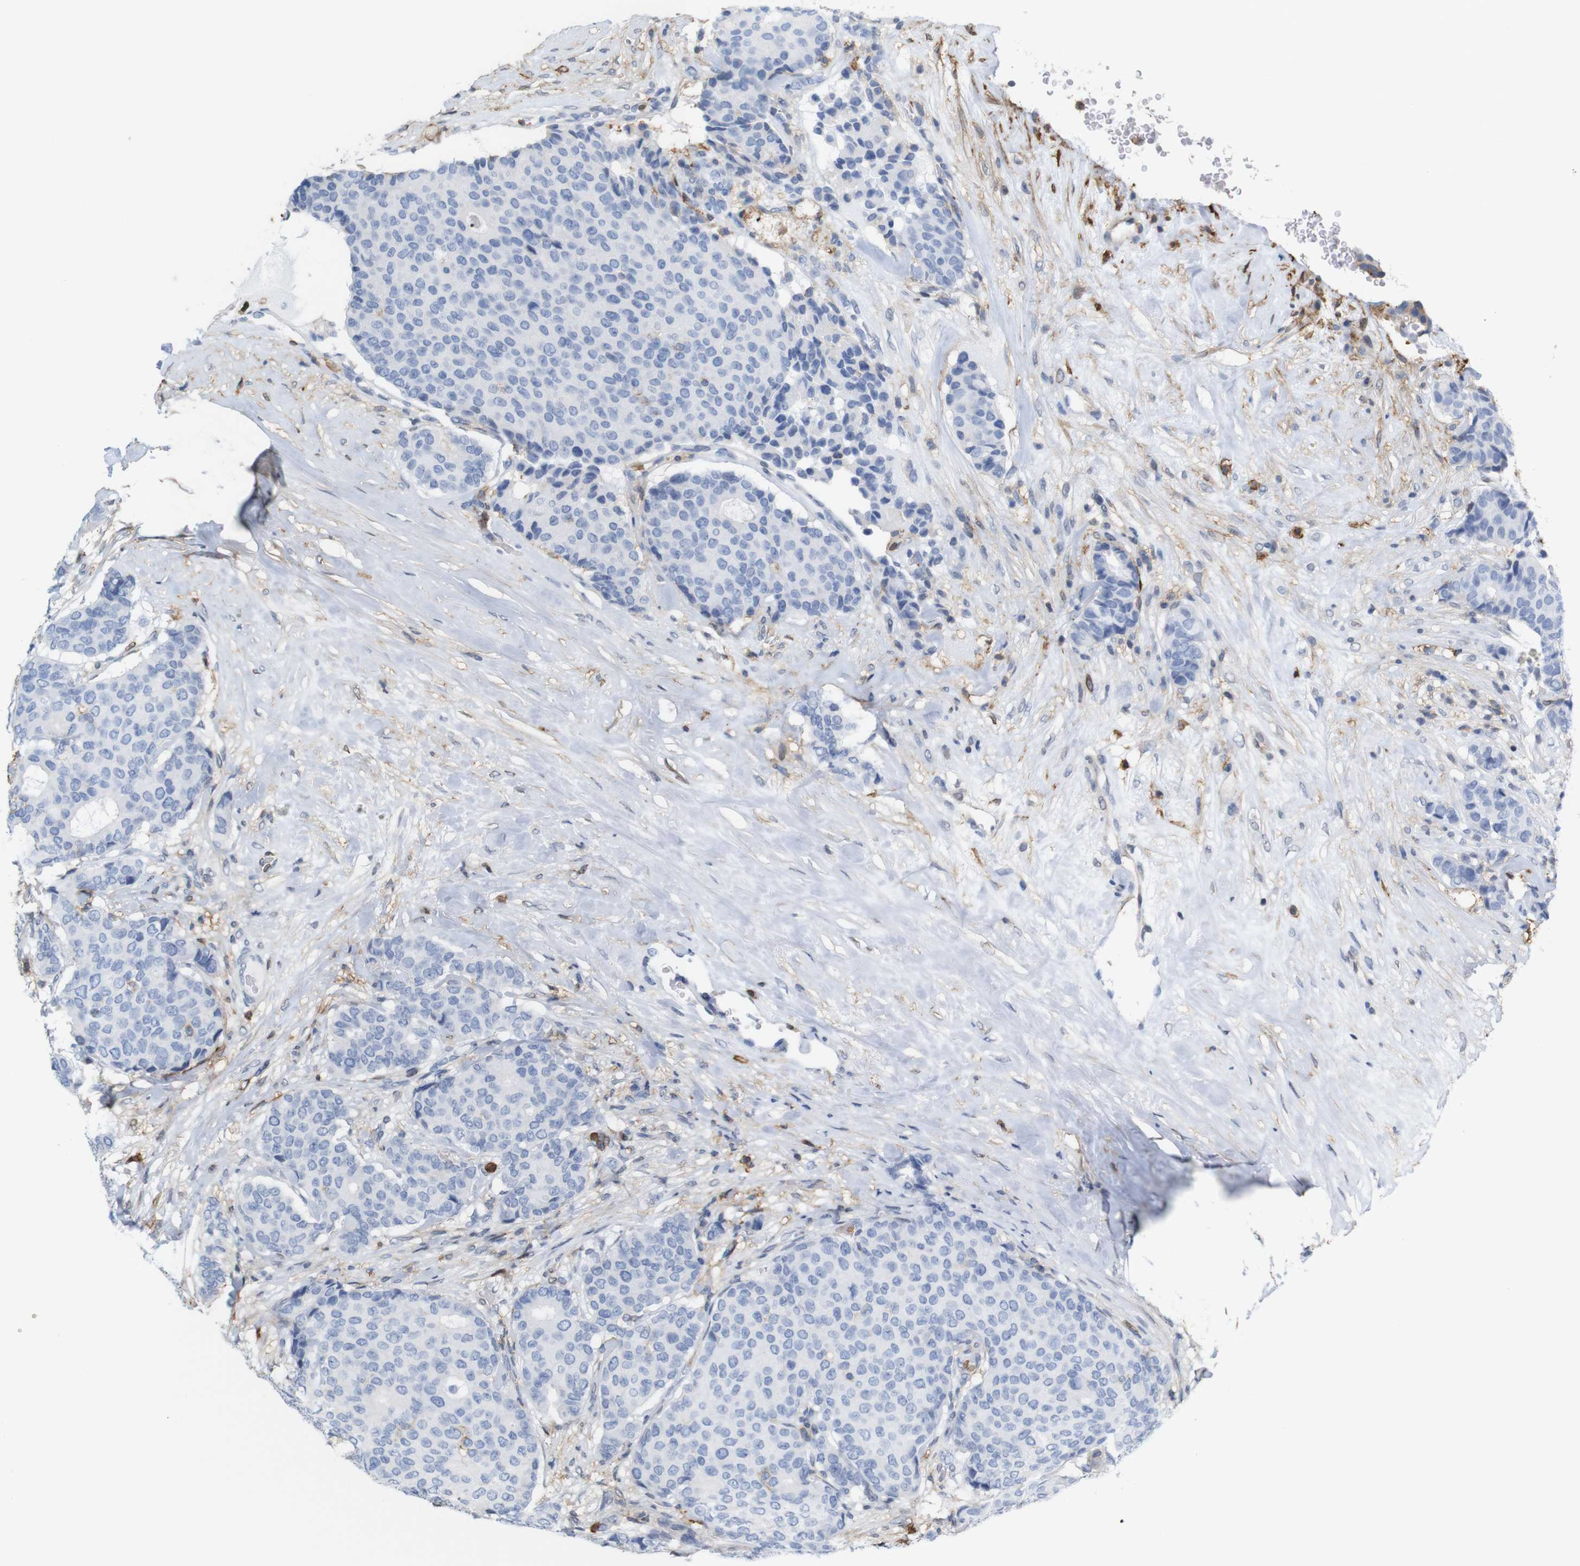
{"staining": {"intensity": "negative", "quantity": "none", "location": "none"}, "tissue": "breast cancer", "cell_type": "Tumor cells", "image_type": "cancer", "snomed": [{"axis": "morphology", "description": "Duct carcinoma"}, {"axis": "topography", "description": "Breast"}], "caption": "Histopathology image shows no protein expression in tumor cells of invasive ductal carcinoma (breast) tissue.", "gene": "ANXA1", "patient": {"sex": "female", "age": 75}}